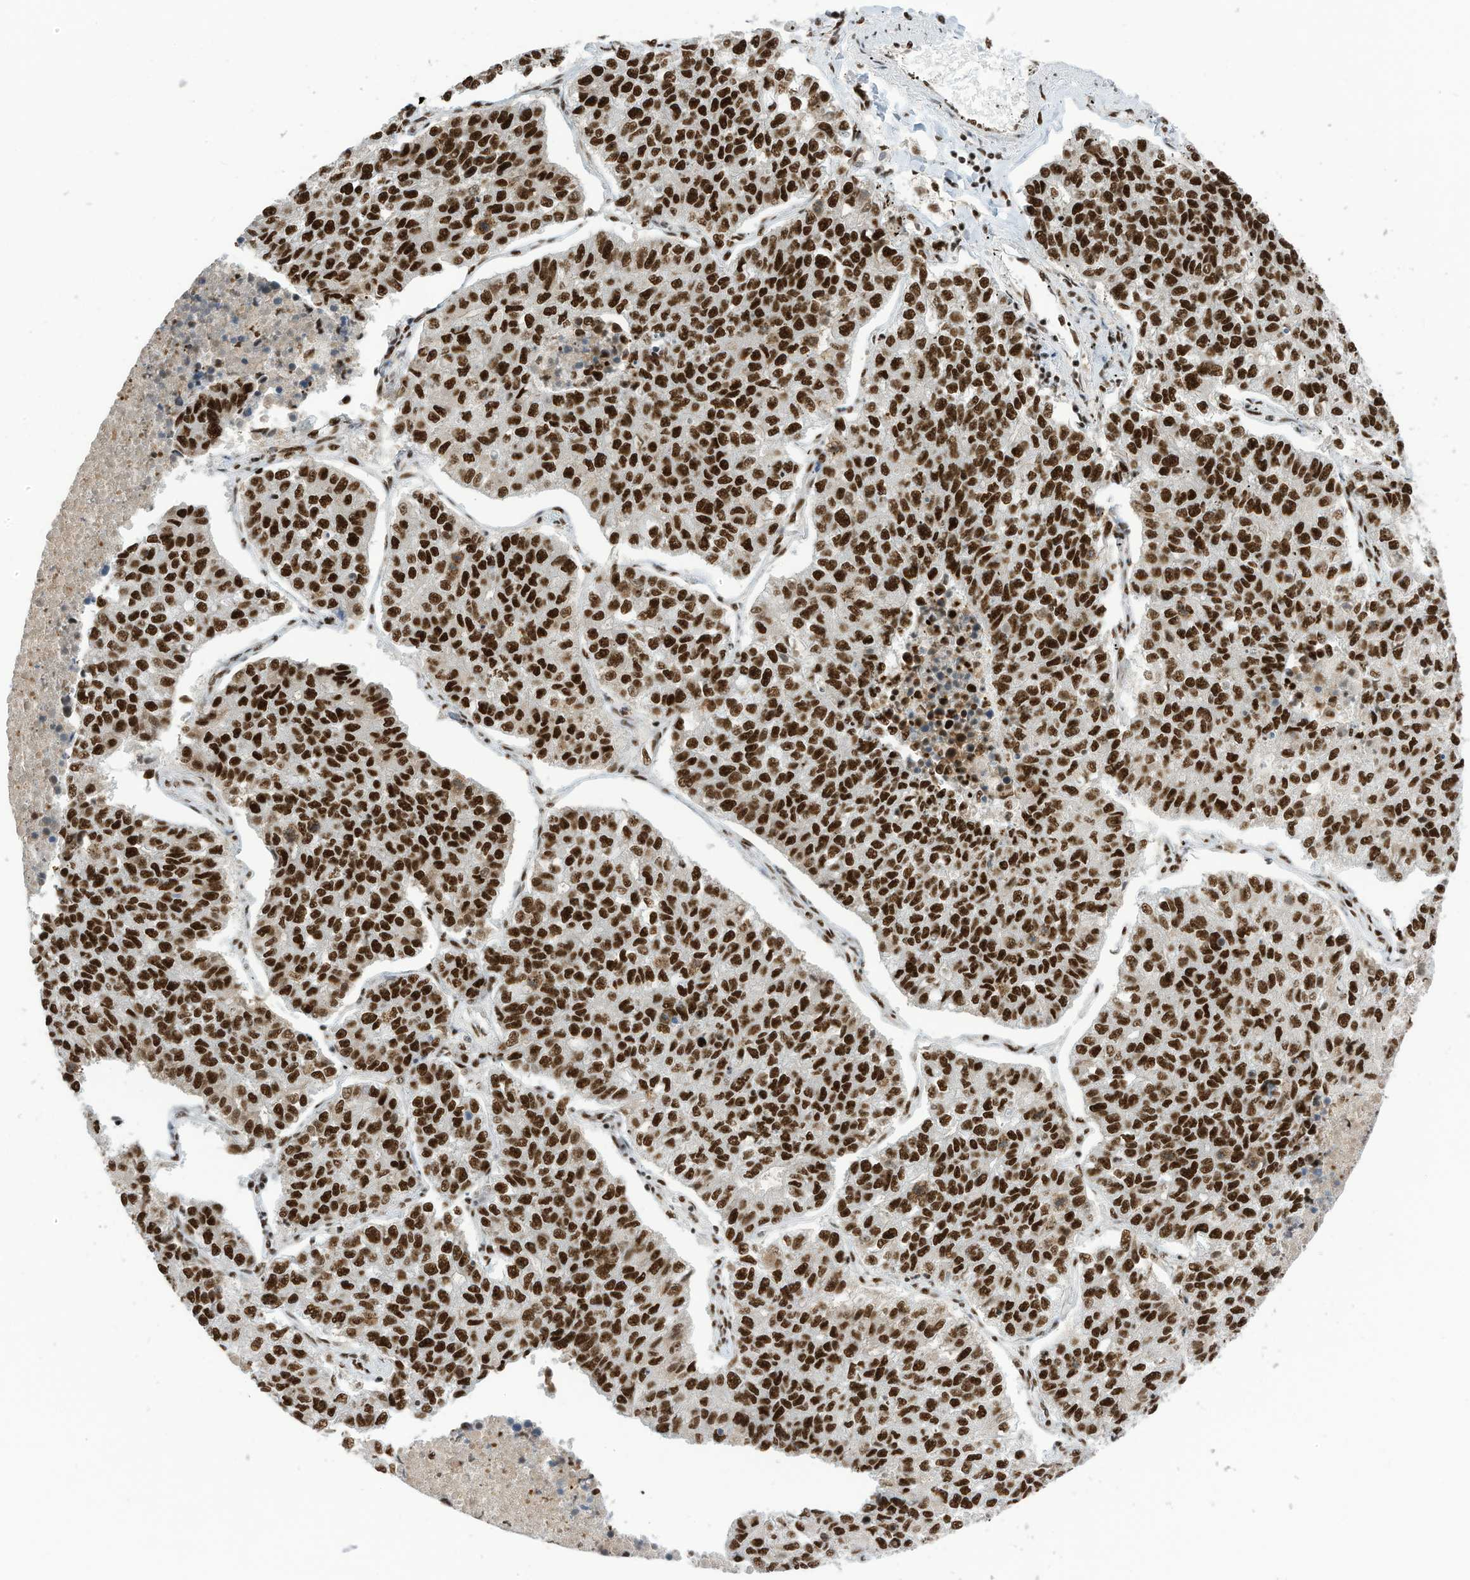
{"staining": {"intensity": "strong", "quantity": ">75%", "location": "nuclear"}, "tissue": "lung cancer", "cell_type": "Tumor cells", "image_type": "cancer", "snomed": [{"axis": "morphology", "description": "Adenocarcinoma, NOS"}, {"axis": "topography", "description": "Lung"}], "caption": "Tumor cells demonstrate high levels of strong nuclear expression in approximately >75% of cells in adenocarcinoma (lung). (IHC, brightfield microscopy, high magnification).", "gene": "SF3A3", "patient": {"sex": "male", "age": 49}}